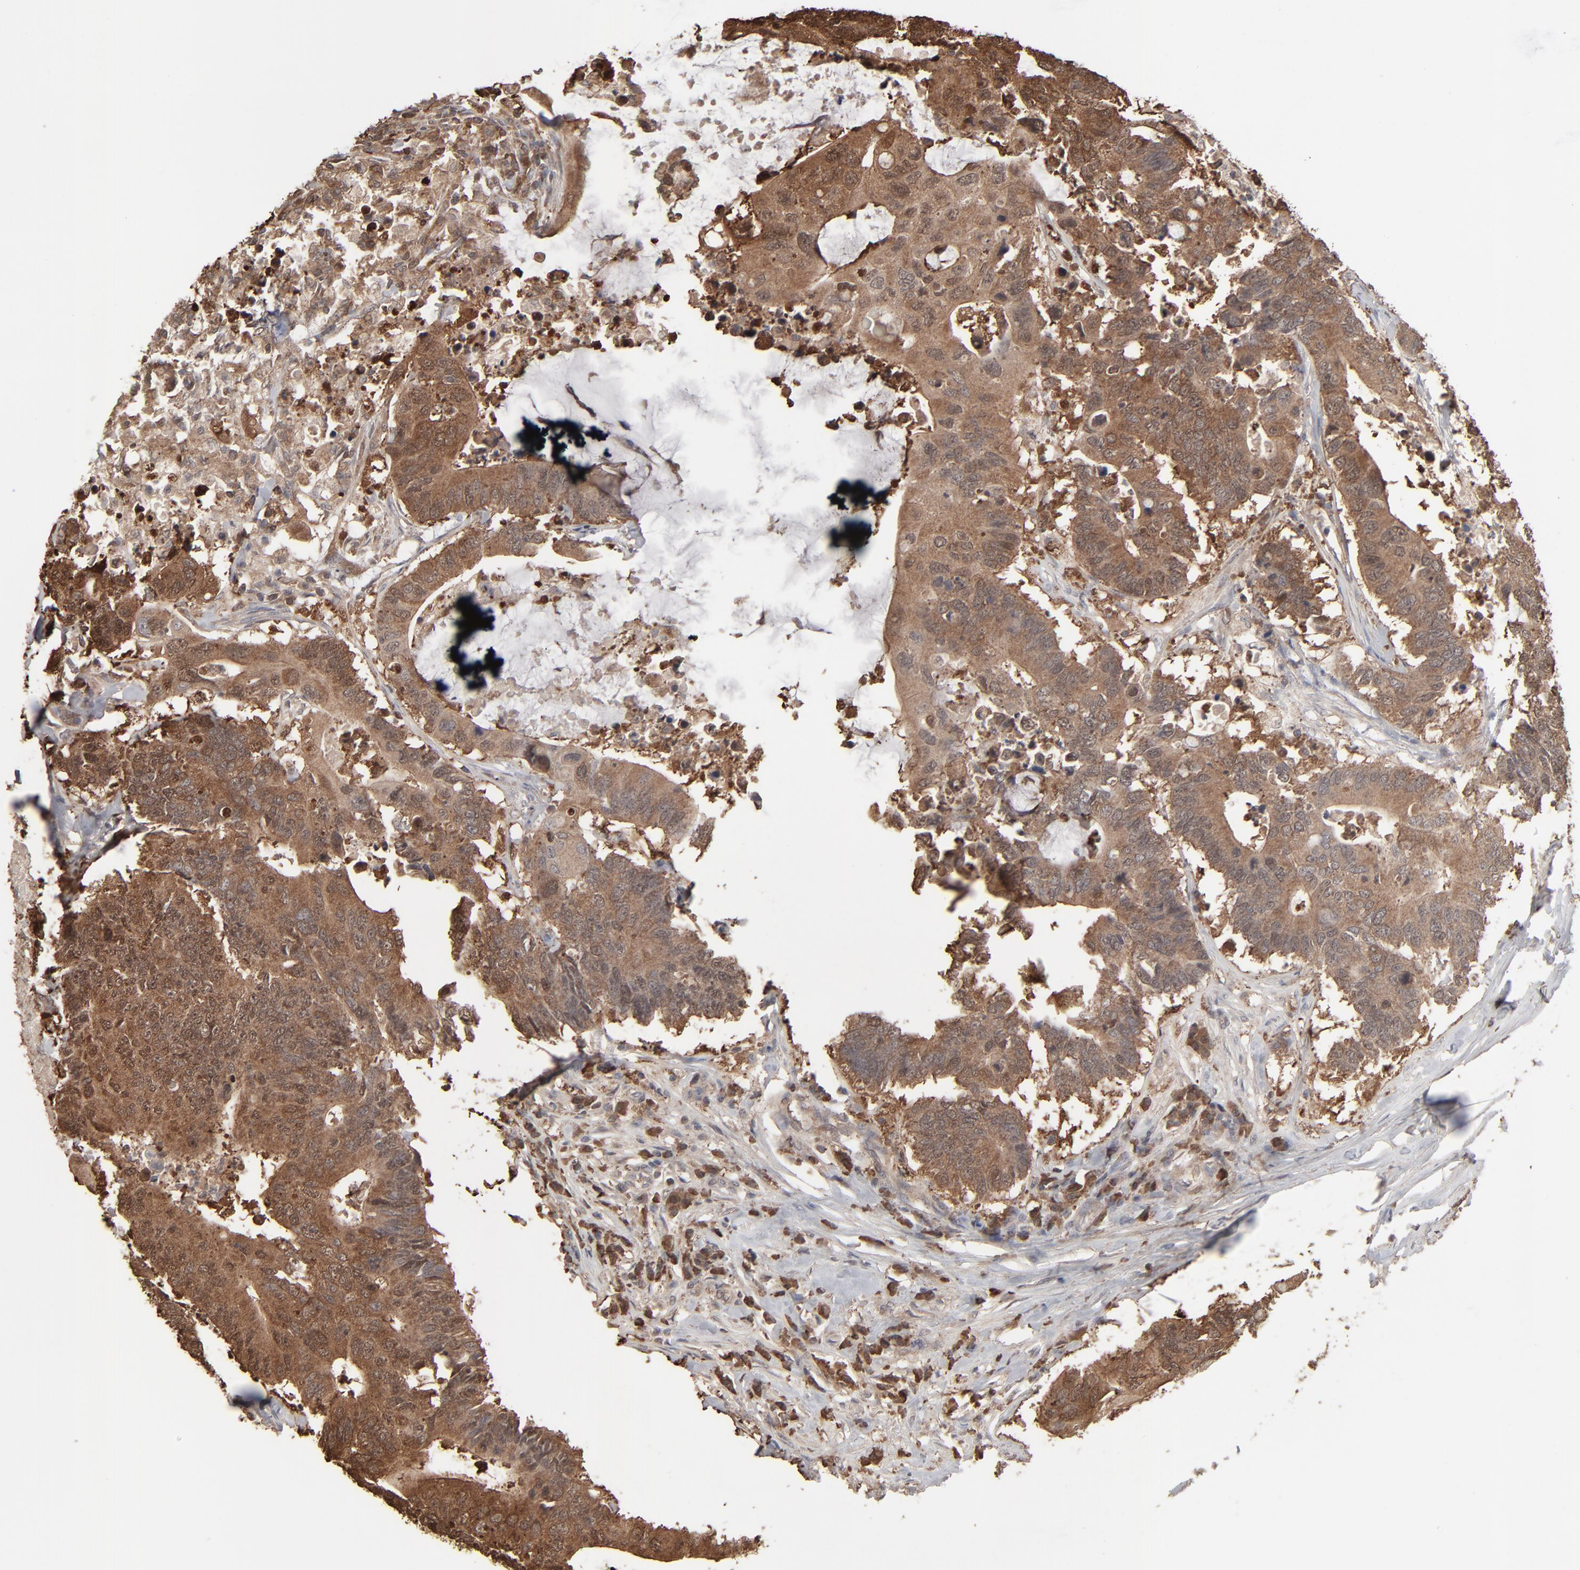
{"staining": {"intensity": "strong", "quantity": ">75%", "location": "cytoplasmic/membranous"}, "tissue": "colorectal cancer", "cell_type": "Tumor cells", "image_type": "cancer", "snomed": [{"axis": "morphology", "description": "Adenocarcinoma, NOS"}, {"axis": "topography", "description": "Colon"}], "caption": "Colorectal adenocarcinoma was stained to show a protein in brown. There is high levels of strong cytoplasmic/membranous staining in about >75% of tumor cells.", "gene": "NME1-NME2", "patient": {"sex": "male", "age": 71}}